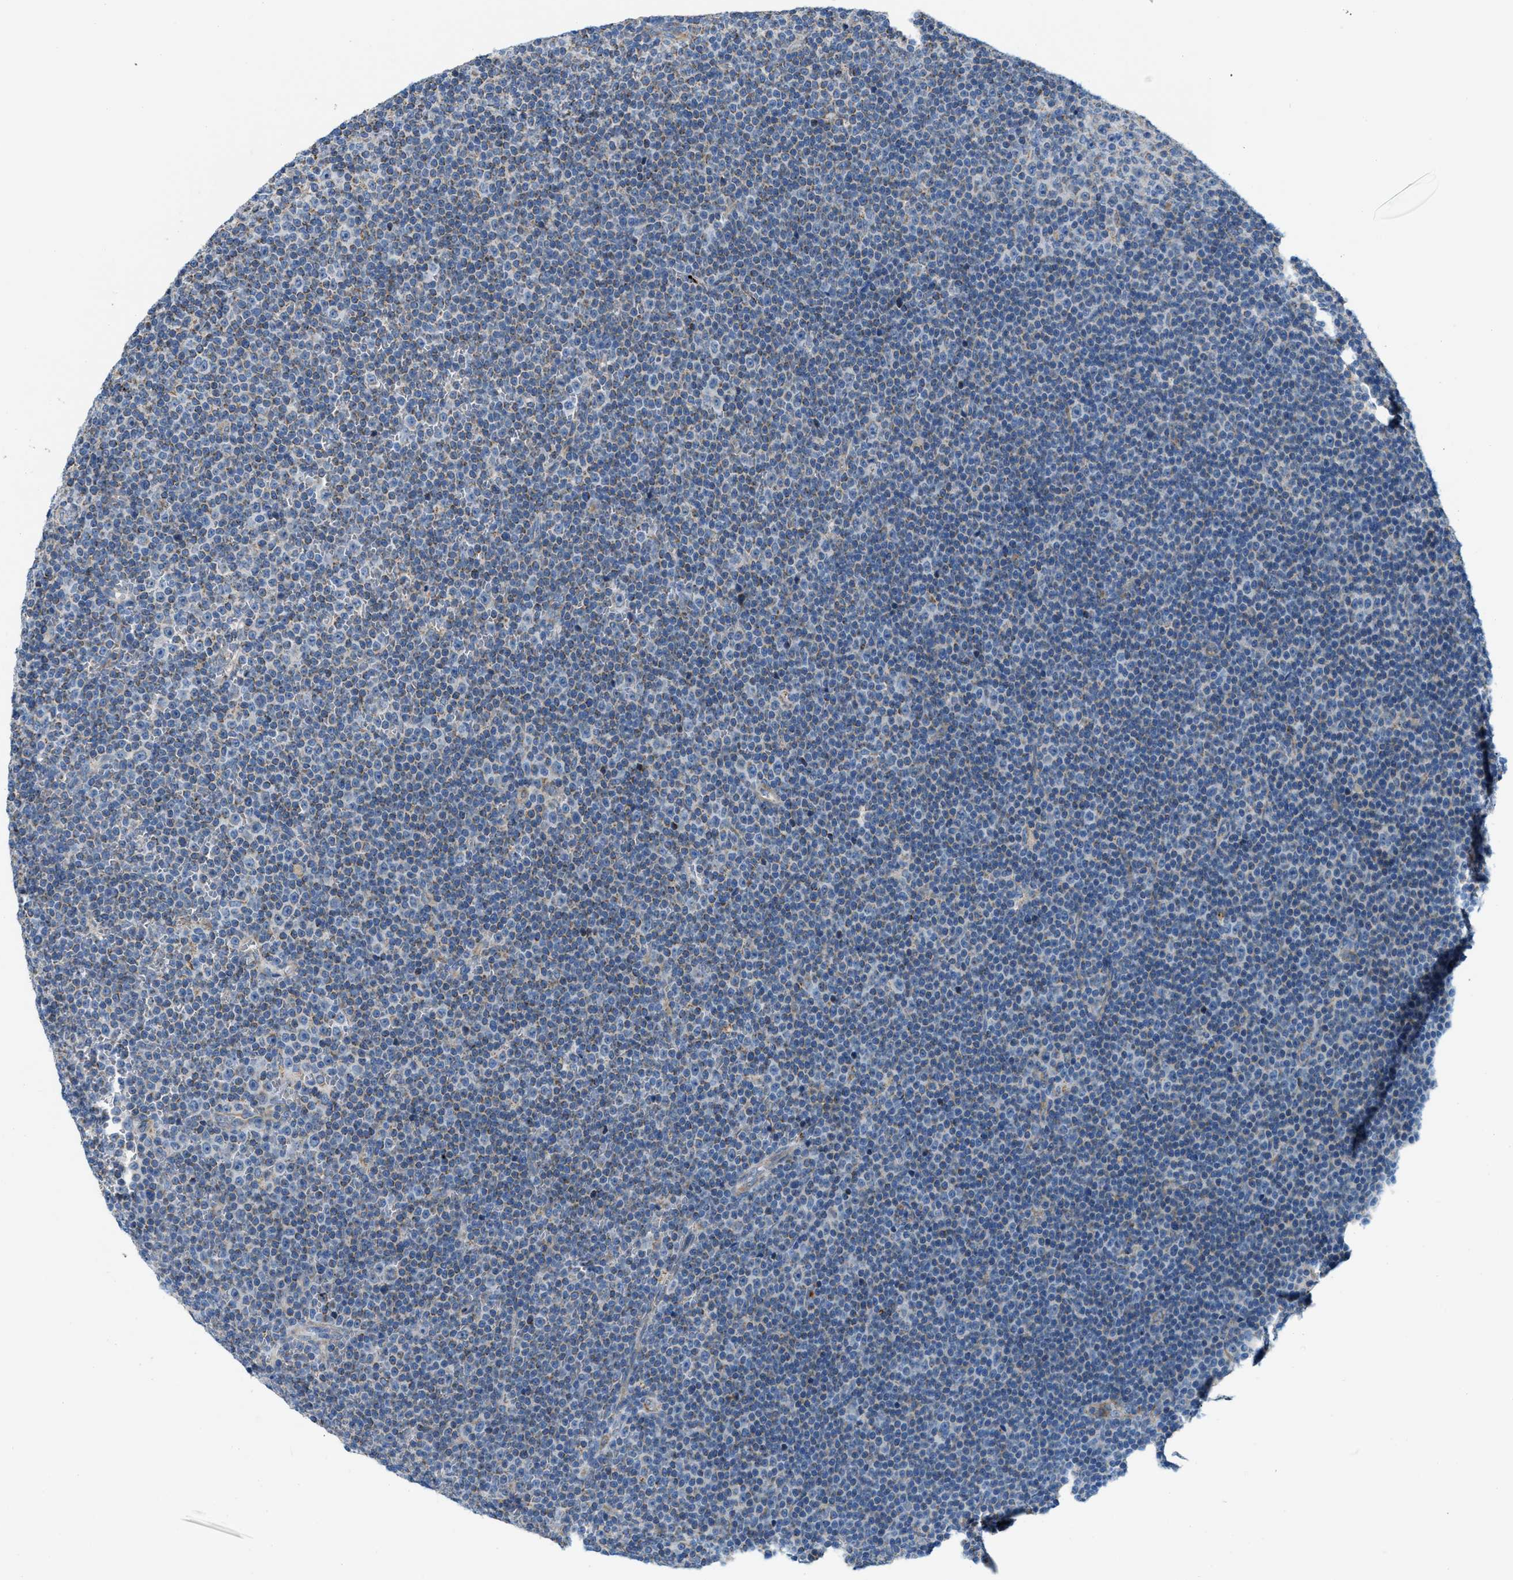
{"staining": {"intensity": "weak", "quantity": ">75%", "location": "cytoplasmic/membranous"}, "tissue": "lymphoma", "cell_type": "Tumor cells", "image_type": "cancer", "snomed": [{"axis": "morphology", "description": "Malignant lymphoma, non-Hodgkin's type, Low grade"}, {"axis": "topography", "description": "Lymph node"}], "caption": "Approximately >75% of tumor cells in lymphoma show weak cytoplasmic/membranous protein staining as visualized by brown immunohistochemical staining.", "gene": "JADE1", "patient": {"sex": "female", "age": 67}}